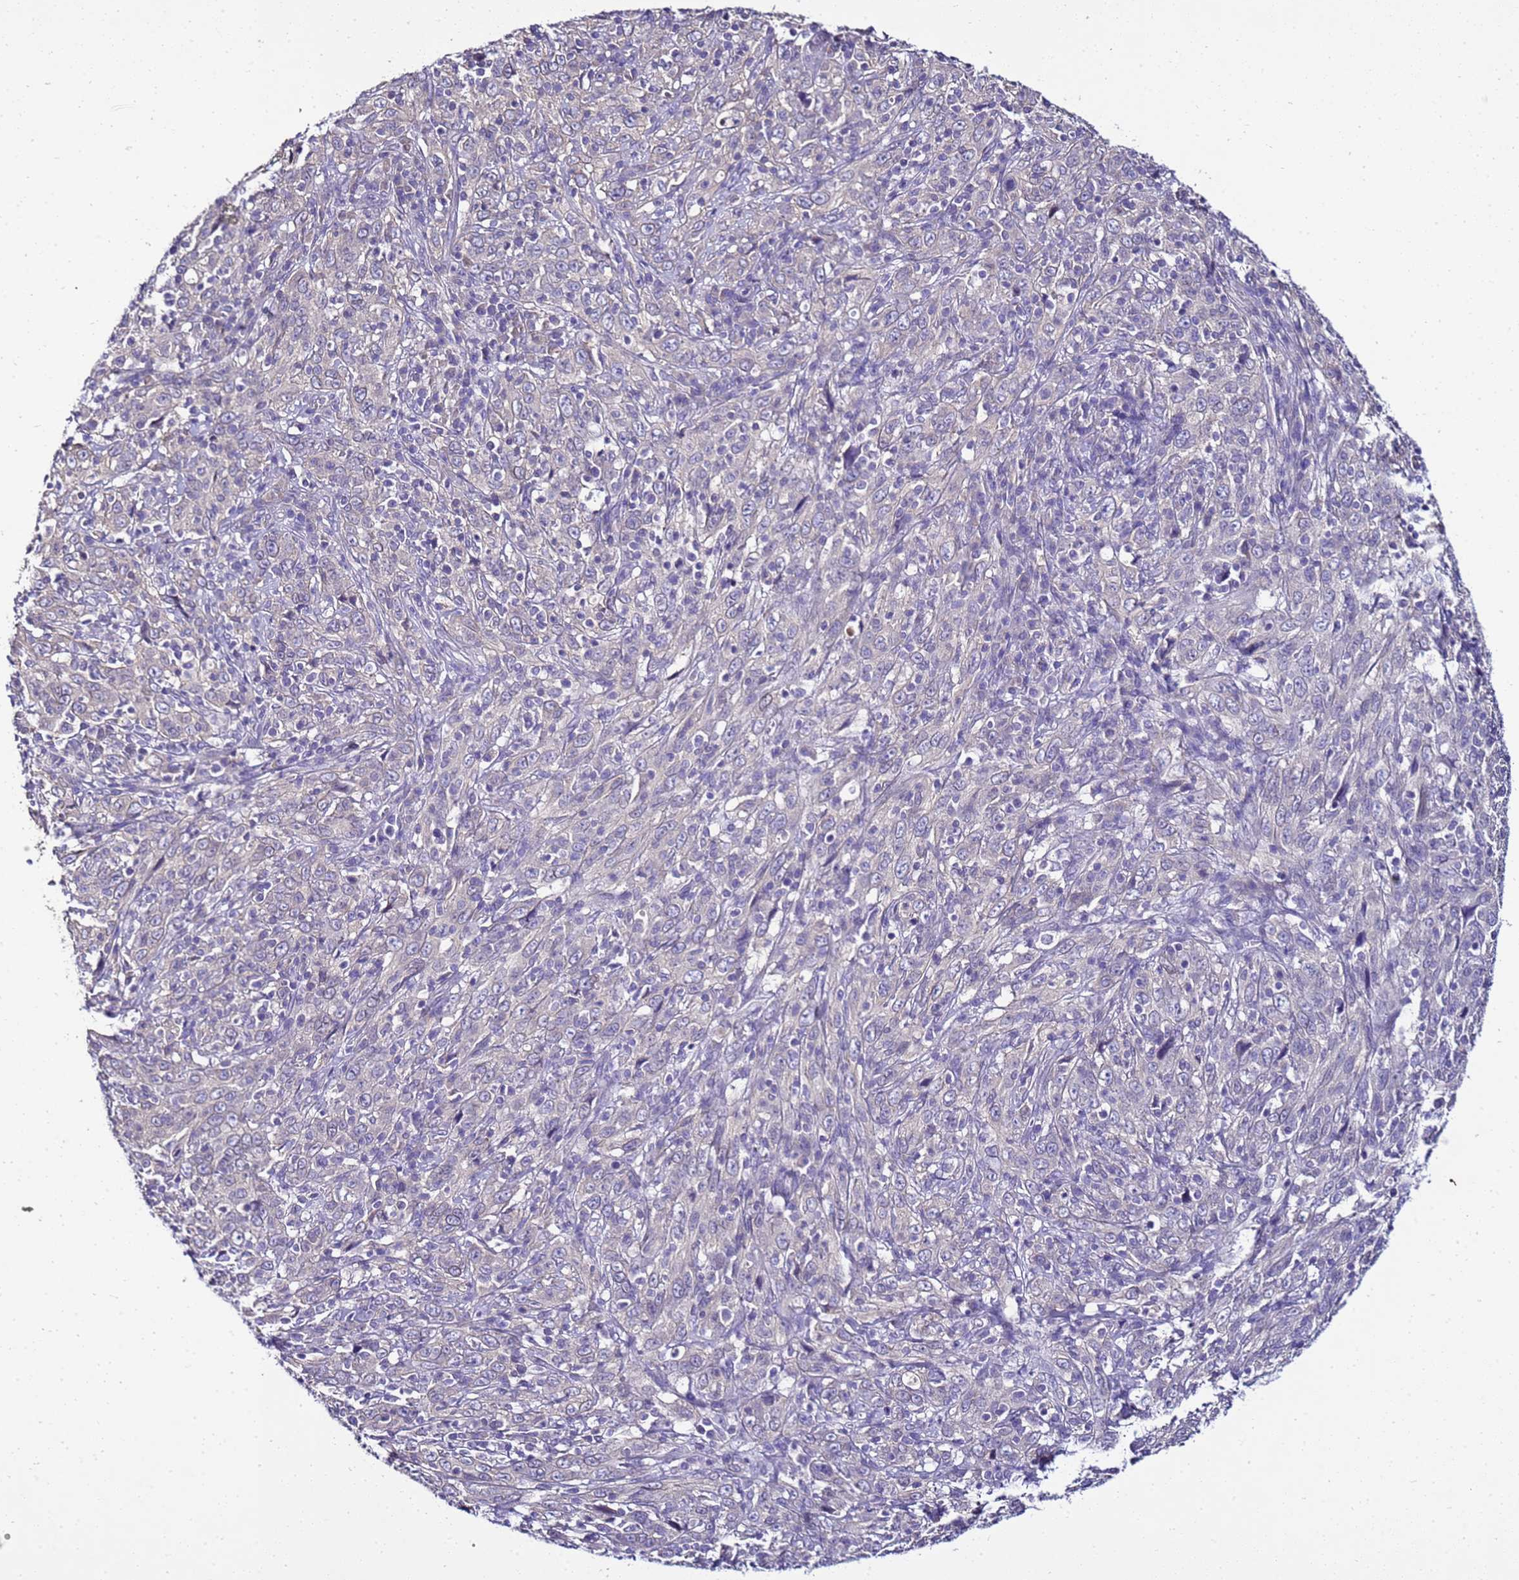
{"staining": {"intensity": "negative", "quantity": "none", "location": "none"}, "tissue": "cervical cancer", "cell_type": "Tumor cells", "image_type": "cancer", "snomed": [{"axis": "morphology", "description": "Squamous cell carcinoma, NOS"}, {"axis": "topography", "description": "Cervix"}], "caption": "Immunohistochemistry of cervical squamous cell carcinoma reveals no staining in tumor cells.", "gene": "FAM166B", "patient": {"sex": "female", "age": 46}}